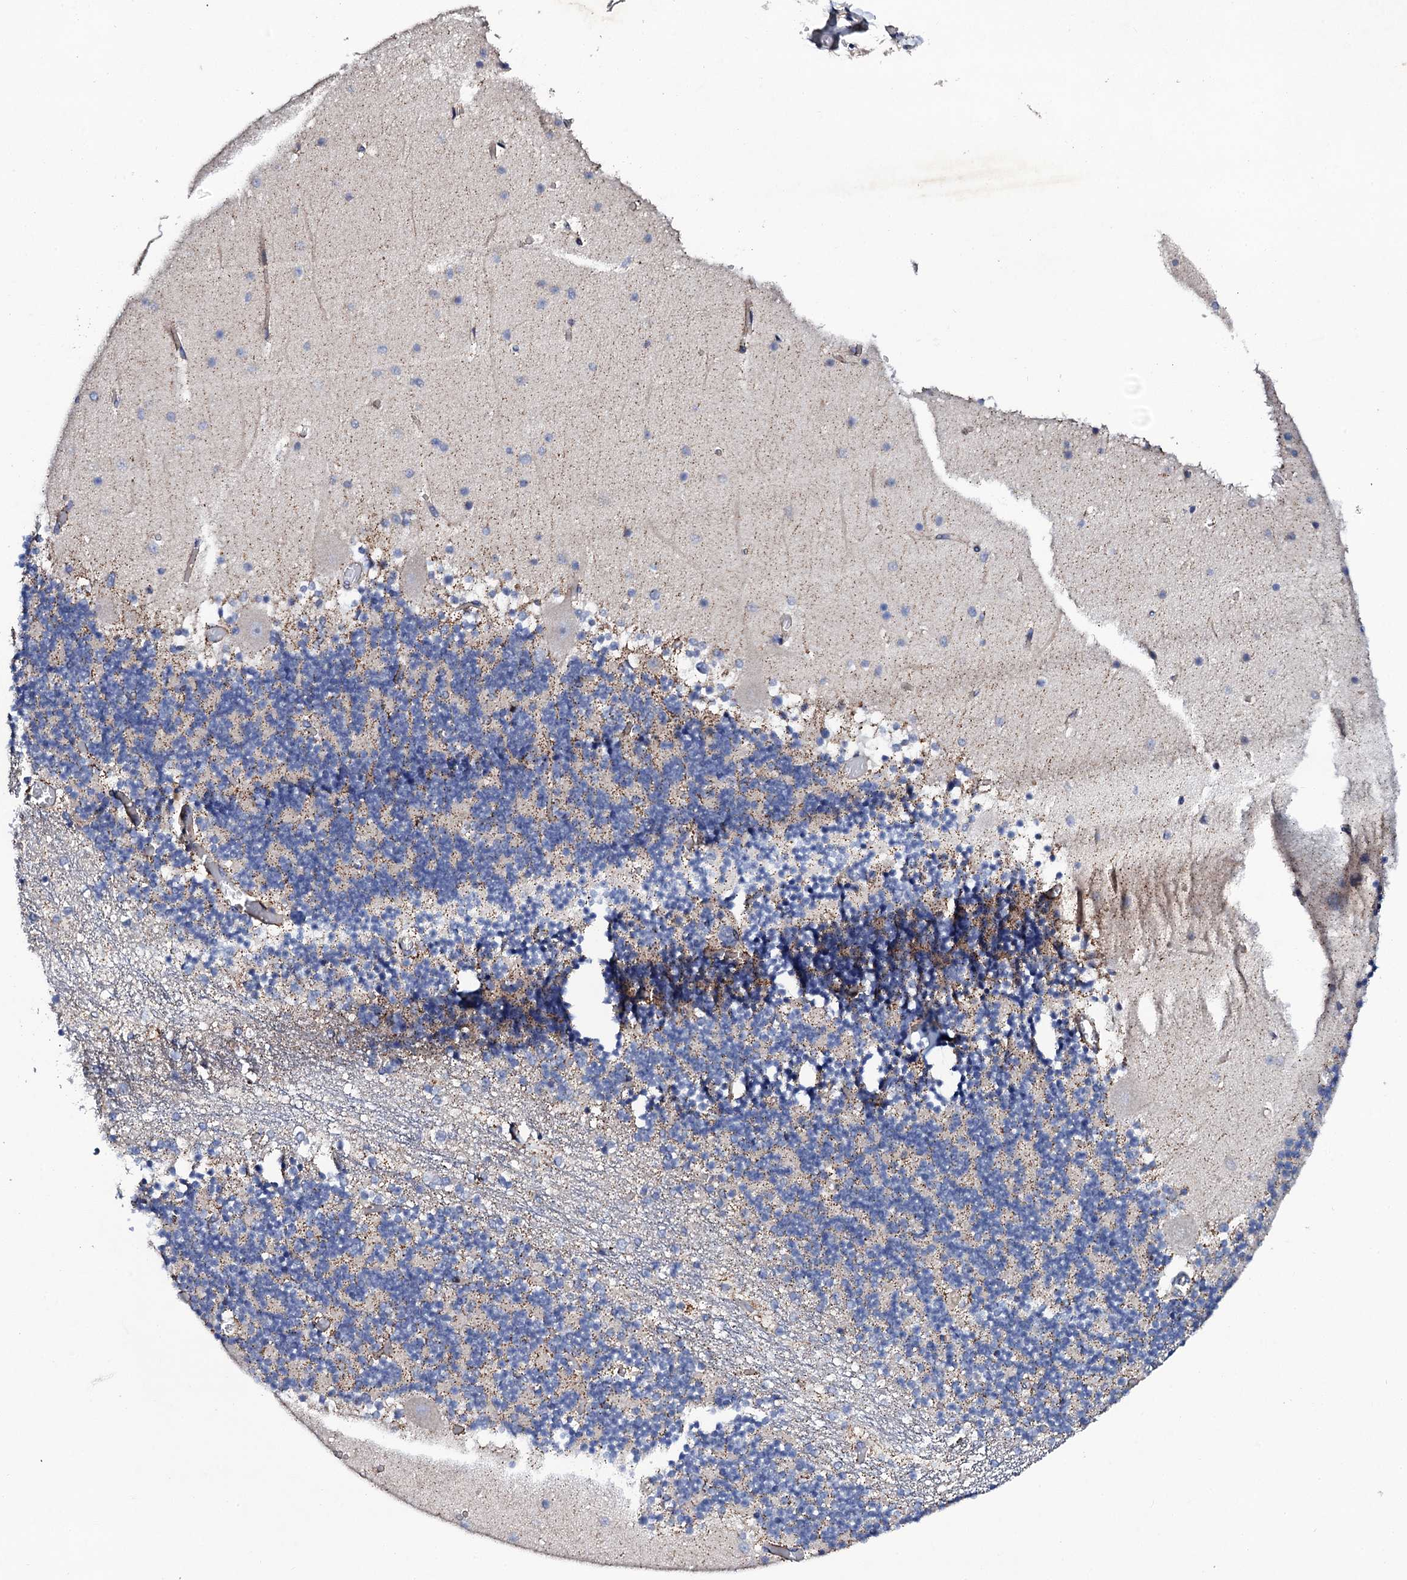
{"staining": {"intensity": "negative", "quantity": "none", "location": "none"}, "tissue": "cerebellum", "cell_type": "Cells in granular layer", "image_type": "normal", "snomed": [{"axis": "morphology", "description": "Normal tissue, NOS"}, {"axis": "topography", "description": "Cerebellum"}], "caption": "Image shows no protein positivity in cells in granular layer of normal cerebellum.", "gene": "DBX1", "patient": {"sex": "female", "age": 28}}